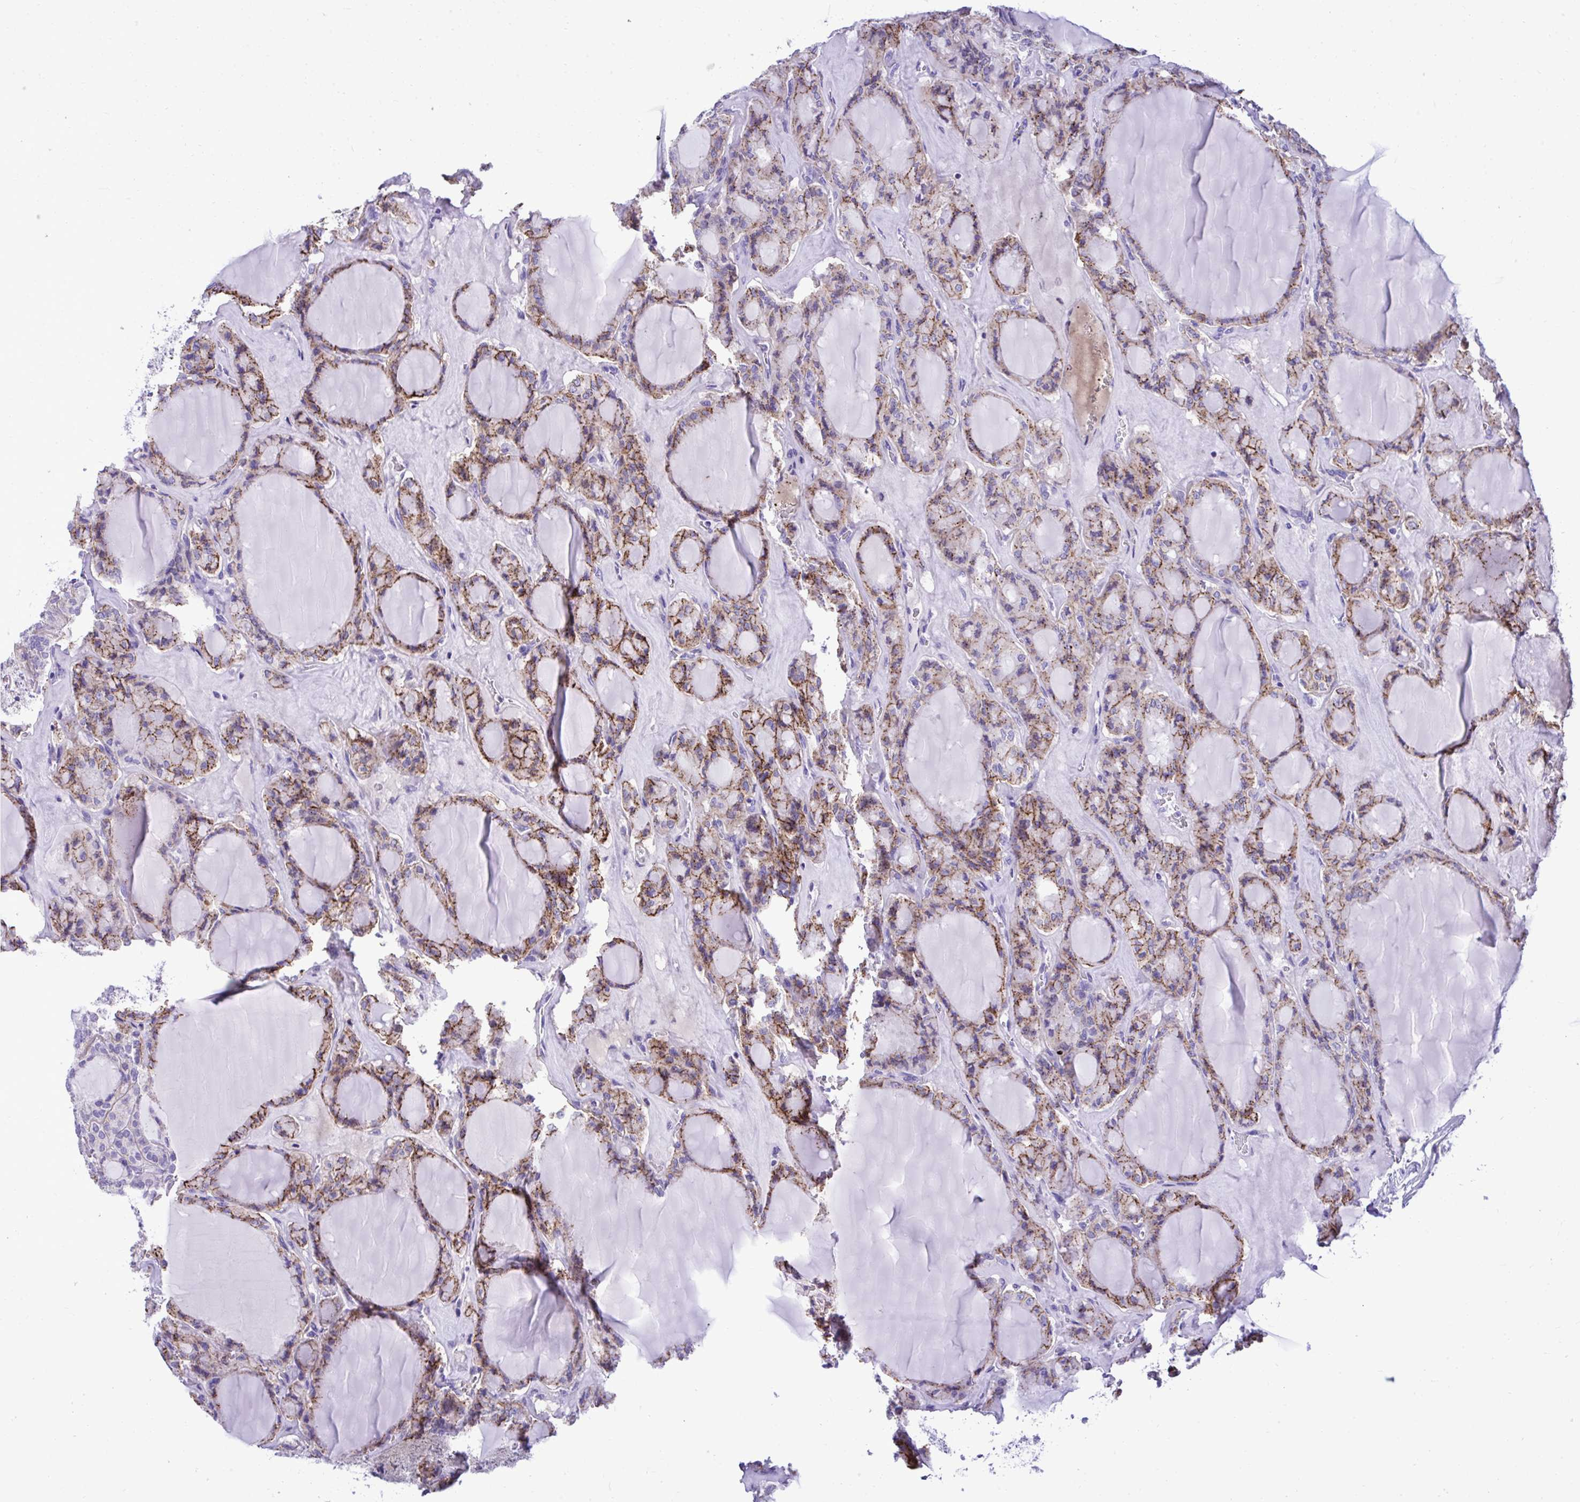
{"staining": {"intensity": "moderate", "quantity": "25%-75%", "location": "cytoplasmic/membranous"}, "tissue": "thyroid cancer", "cell_type": "Tumor cells", "image_type": "cancer", "snomed": [{"axis": "morphology", "description": "Follicular adenoma carcinoma, NOS"}, {"axis": "topography", "description": "Thyroid gland"}], "caption": "The micrograph shows immunohistochemical staining of thyroid cancer (follicular adenoma carcinoma). There is moderate cytoplasmic/membranous positivity is identified in approximately 25%-75% of tumor cells. The staining is performed using DAB brown chromogen to label protein expression. The nuclei are counter-stained blue using hematoxylin.", "gene": "HRG", "patient": {"sex": "female", "age": 63}}